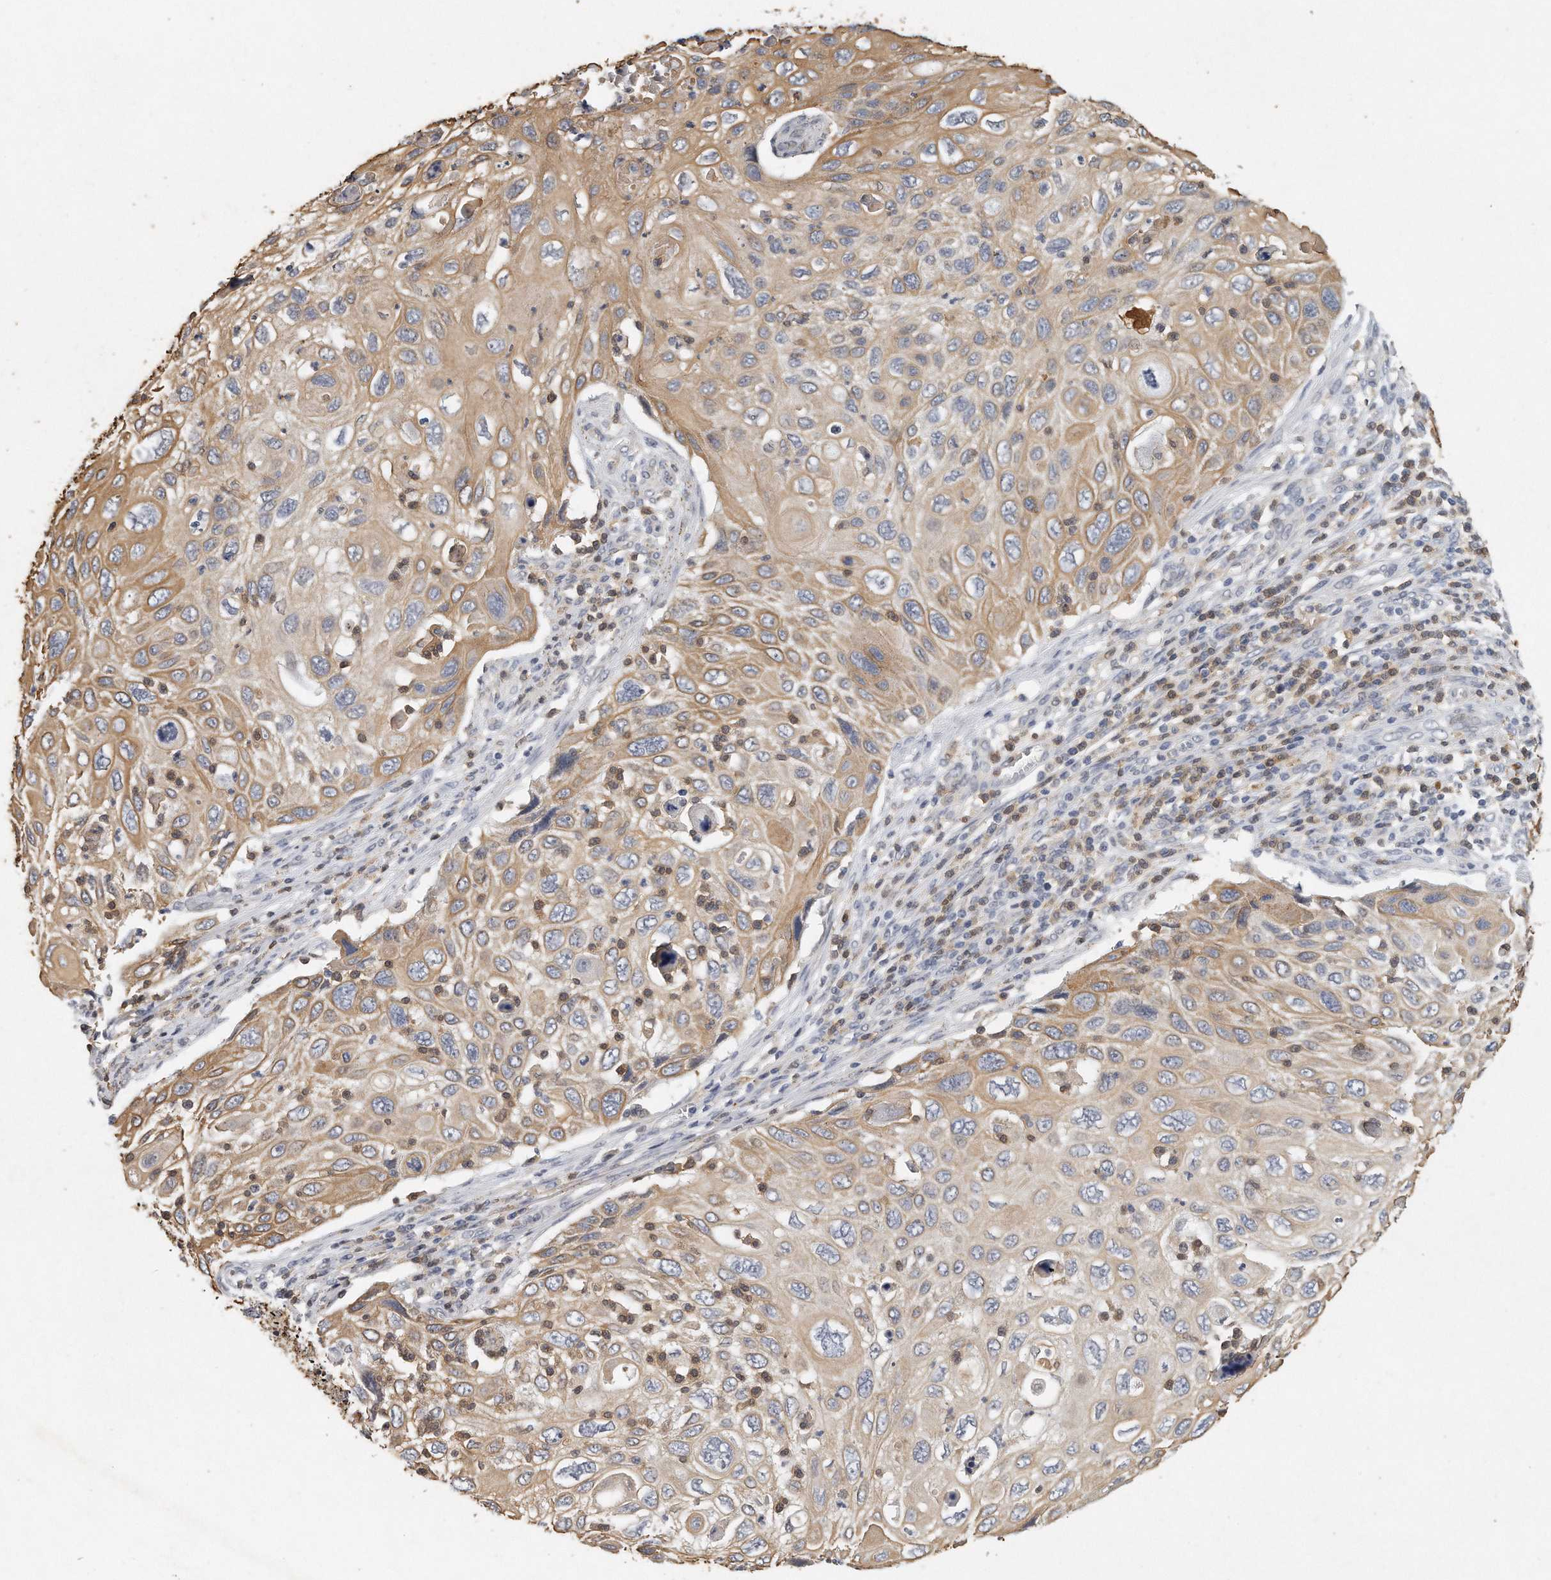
{"staining": {"intensity": "moderate", "quantity": ">75%", "location": "cytoplasmic/membranous"}, "tissue": "cervical cancer", "cell_type": "Tumor cells", "image_type": "cancer", "snomed": [{"axis": "morphology", "description": "Squamous cell carcinoma, NOS"}, {"axis": "topography", "description": "Cervix"}], "caption": "The immunohistochemical stain labels moderate cytoplasmic/membranous staining in tumor cells of cervical cancer (squamous cell carcinoma) tissue.", "gene": "CAMK1", "patient": {"sex": "female", "age": 70}}